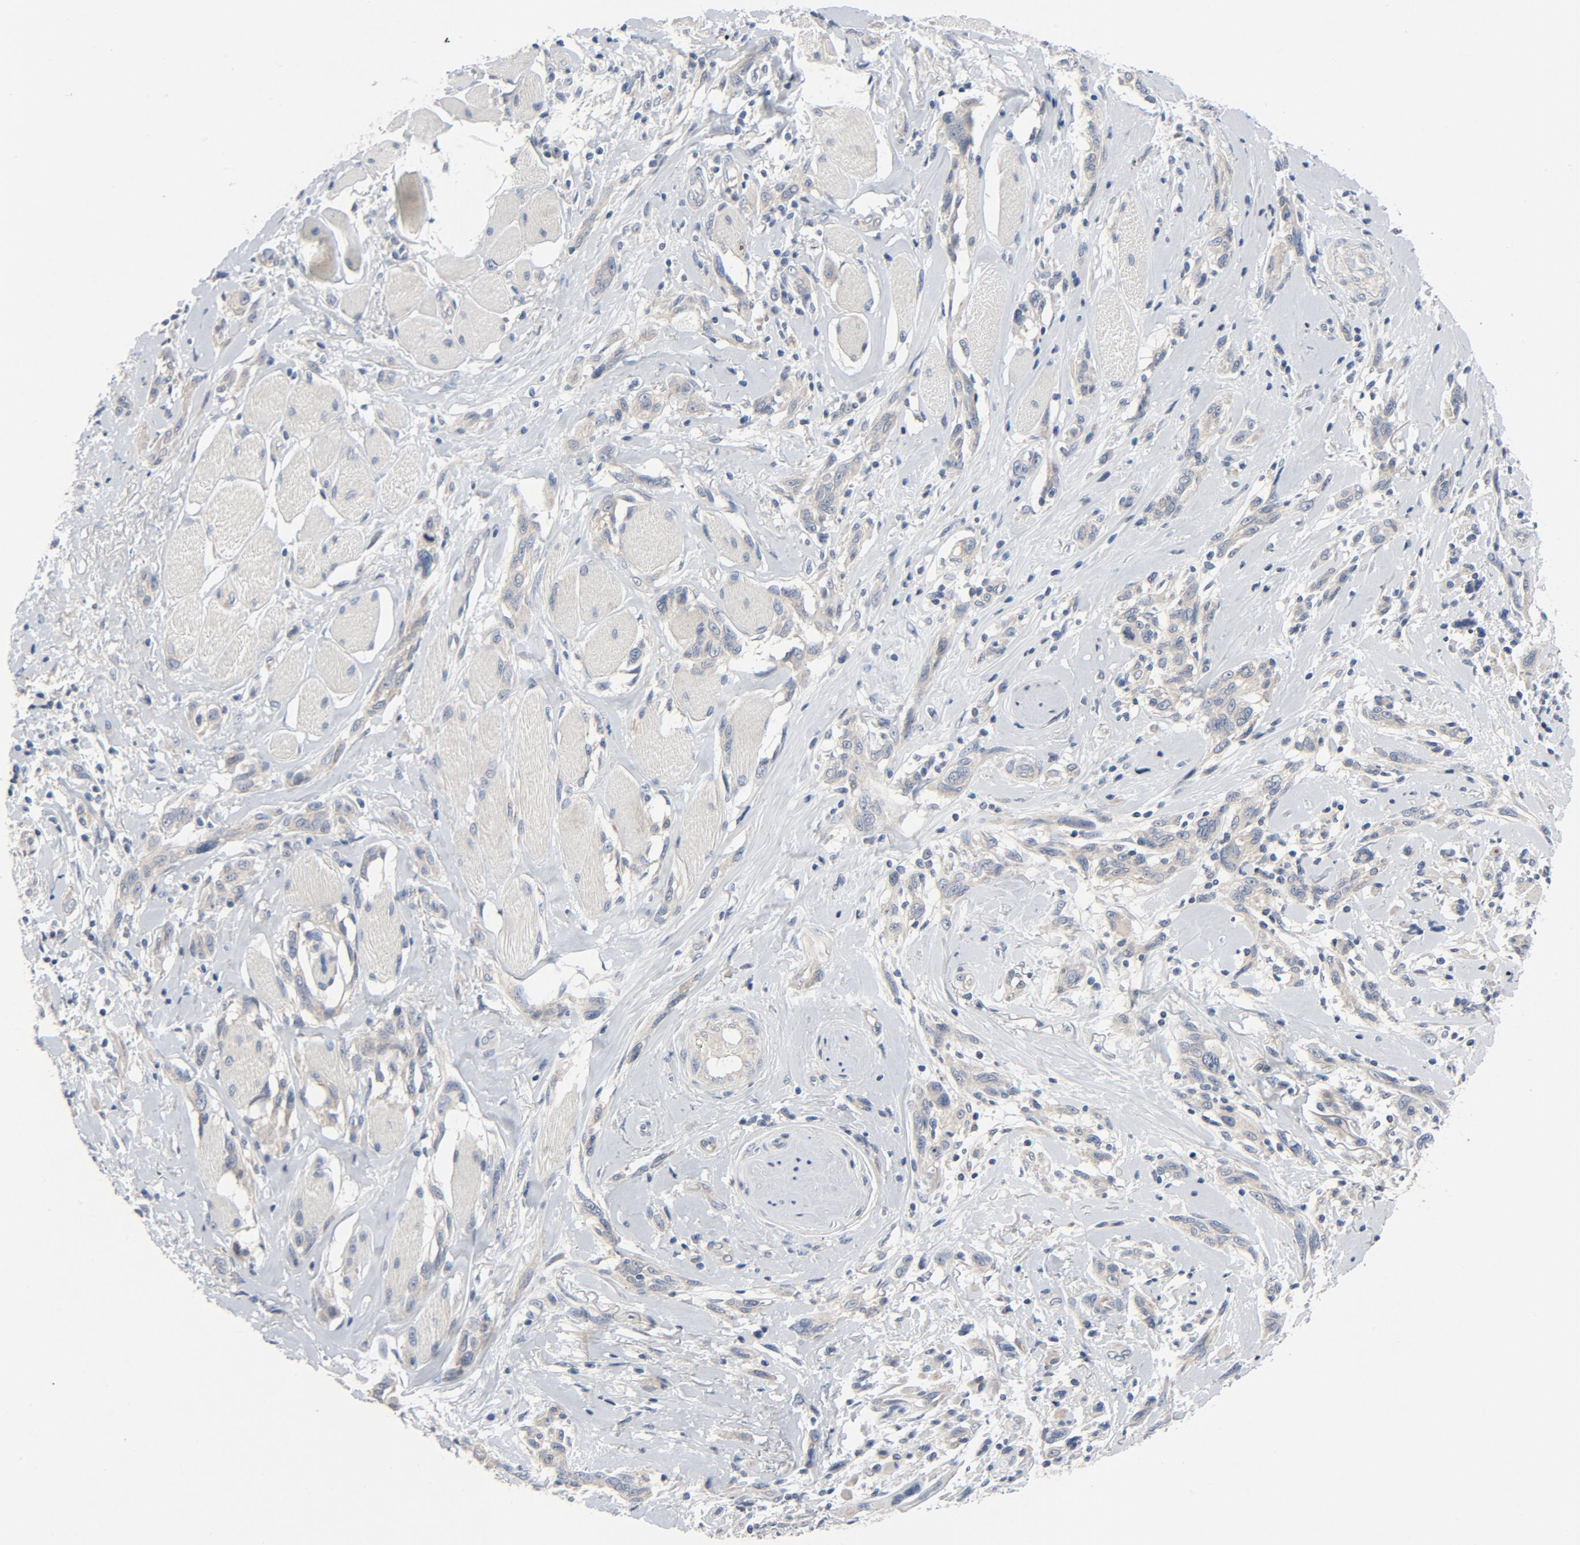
{"staining": {"intensity": "weak", "quantity": ">75%", "location": "cytoplasmic/membranous"}, "tissue": "melanoma", "cell_type": "Tumor cells", "image_type": "cancer", "snomed": [{"axis": "morphology", "description": "Malignant melanoma, NOS"}, {"axis": "topography", "description": "Skin"}], "caption": "The histopathology image reveals a brown stain indicating the presence of a protein in the cytoplasmic/membranous of tumor cells in melanoma.", "gene": "TSG101", "patient": {"sex": "male", "age": 91}}